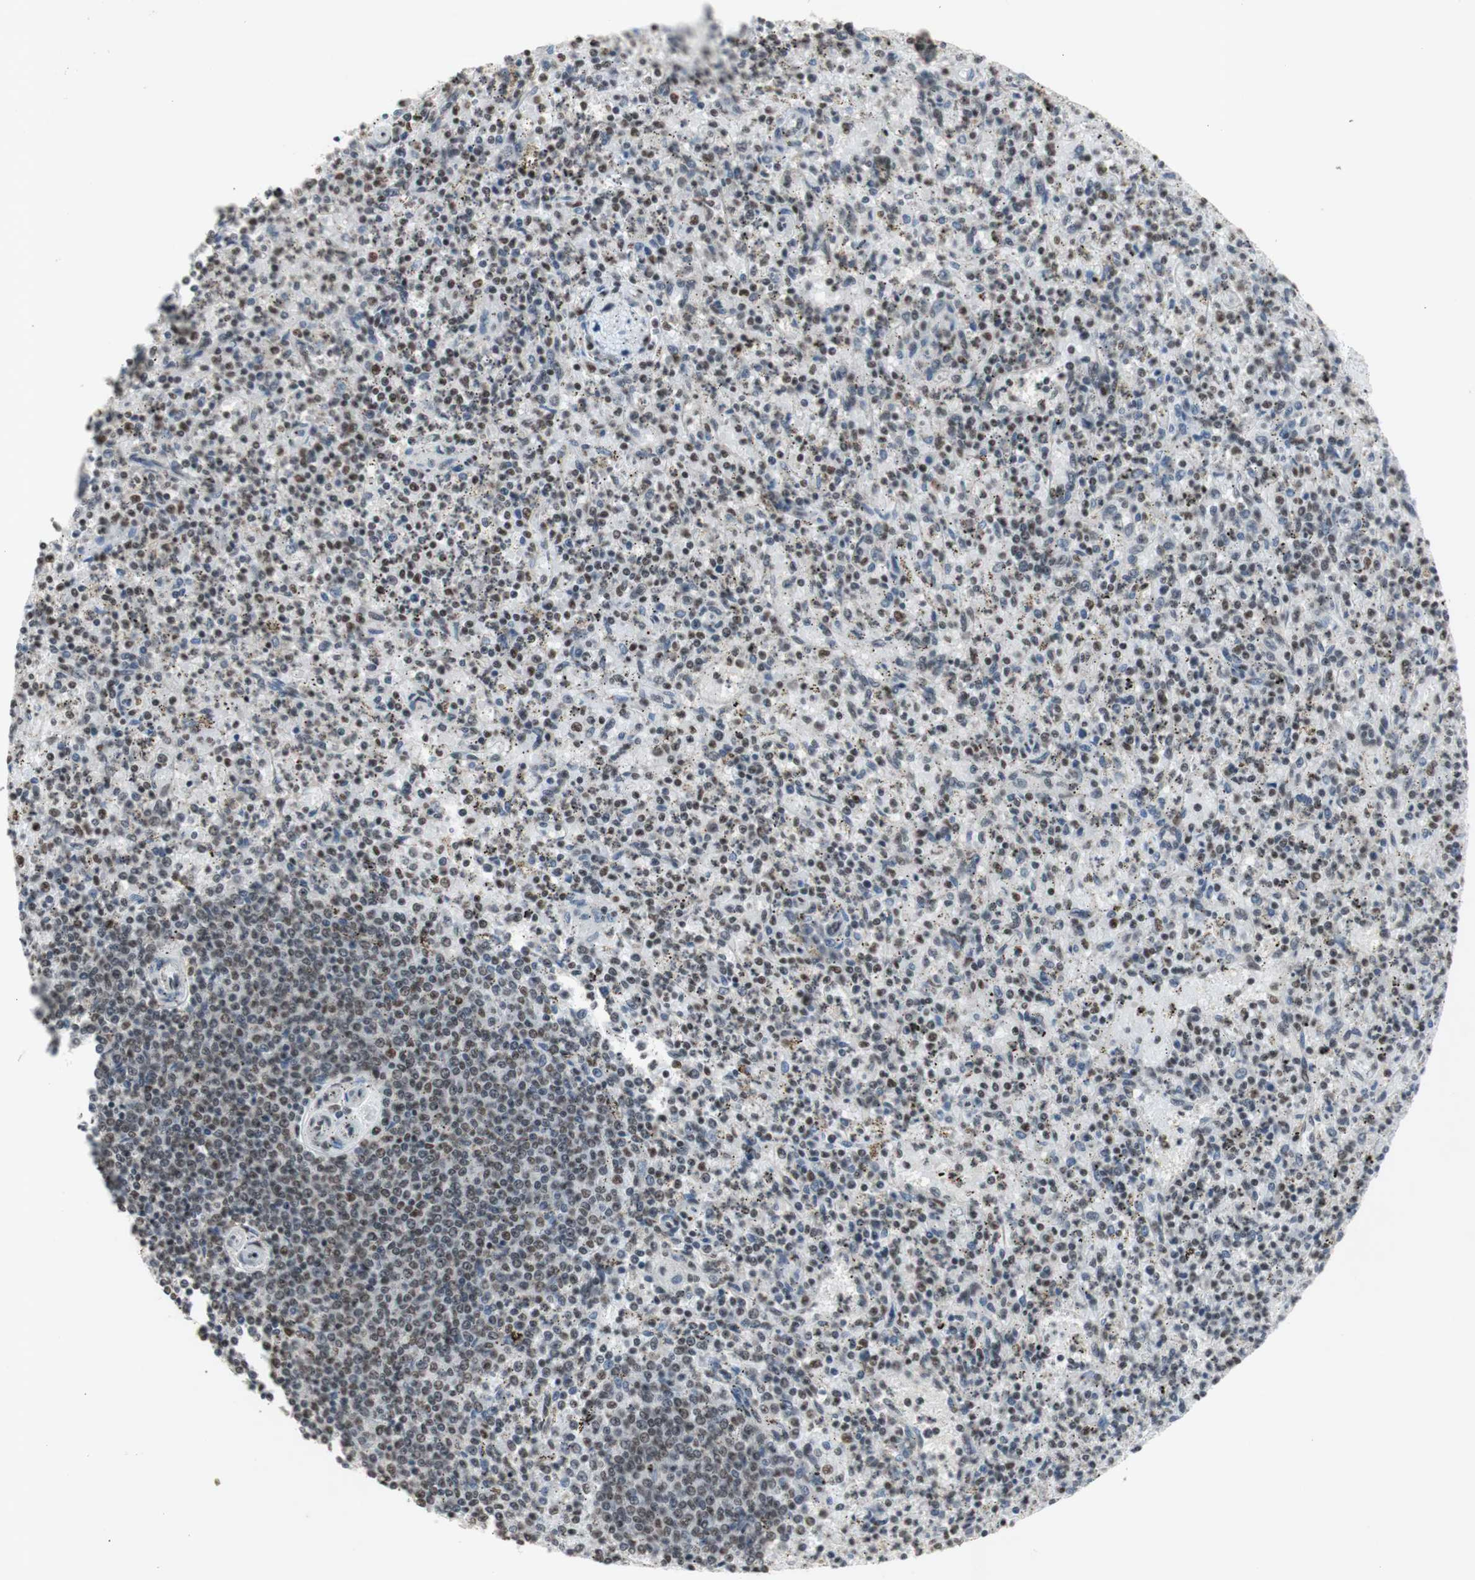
{"staining": {"intensity": "moderate", "quantity": "25%-75%", "location": "cytoplasmic/membranous"}, "tissue": "spleen", "cell_type": "Cells in red pulp", "image_type": "normal", "snomed": [{"axis": "morphology", "description": "Normal tissue, NOS"}, {"axis": "topography", "description": "Spleen"}], "caption": "IHC staining of benign spleen, which shows medium levels of moderate cytoplasmic/membranous expression in approximately 25%-75% of cells in red pulp indicating moderate cytoplasmic/membranous protein positivity. The staining was performed using DAB (3,3'-diaminobenzidine) (brown) for protein detection and nuclei were counterstained in hematoxylin (blue).", "gene": "SNRPB", "patient": {"sex": "male", "age": 72}}